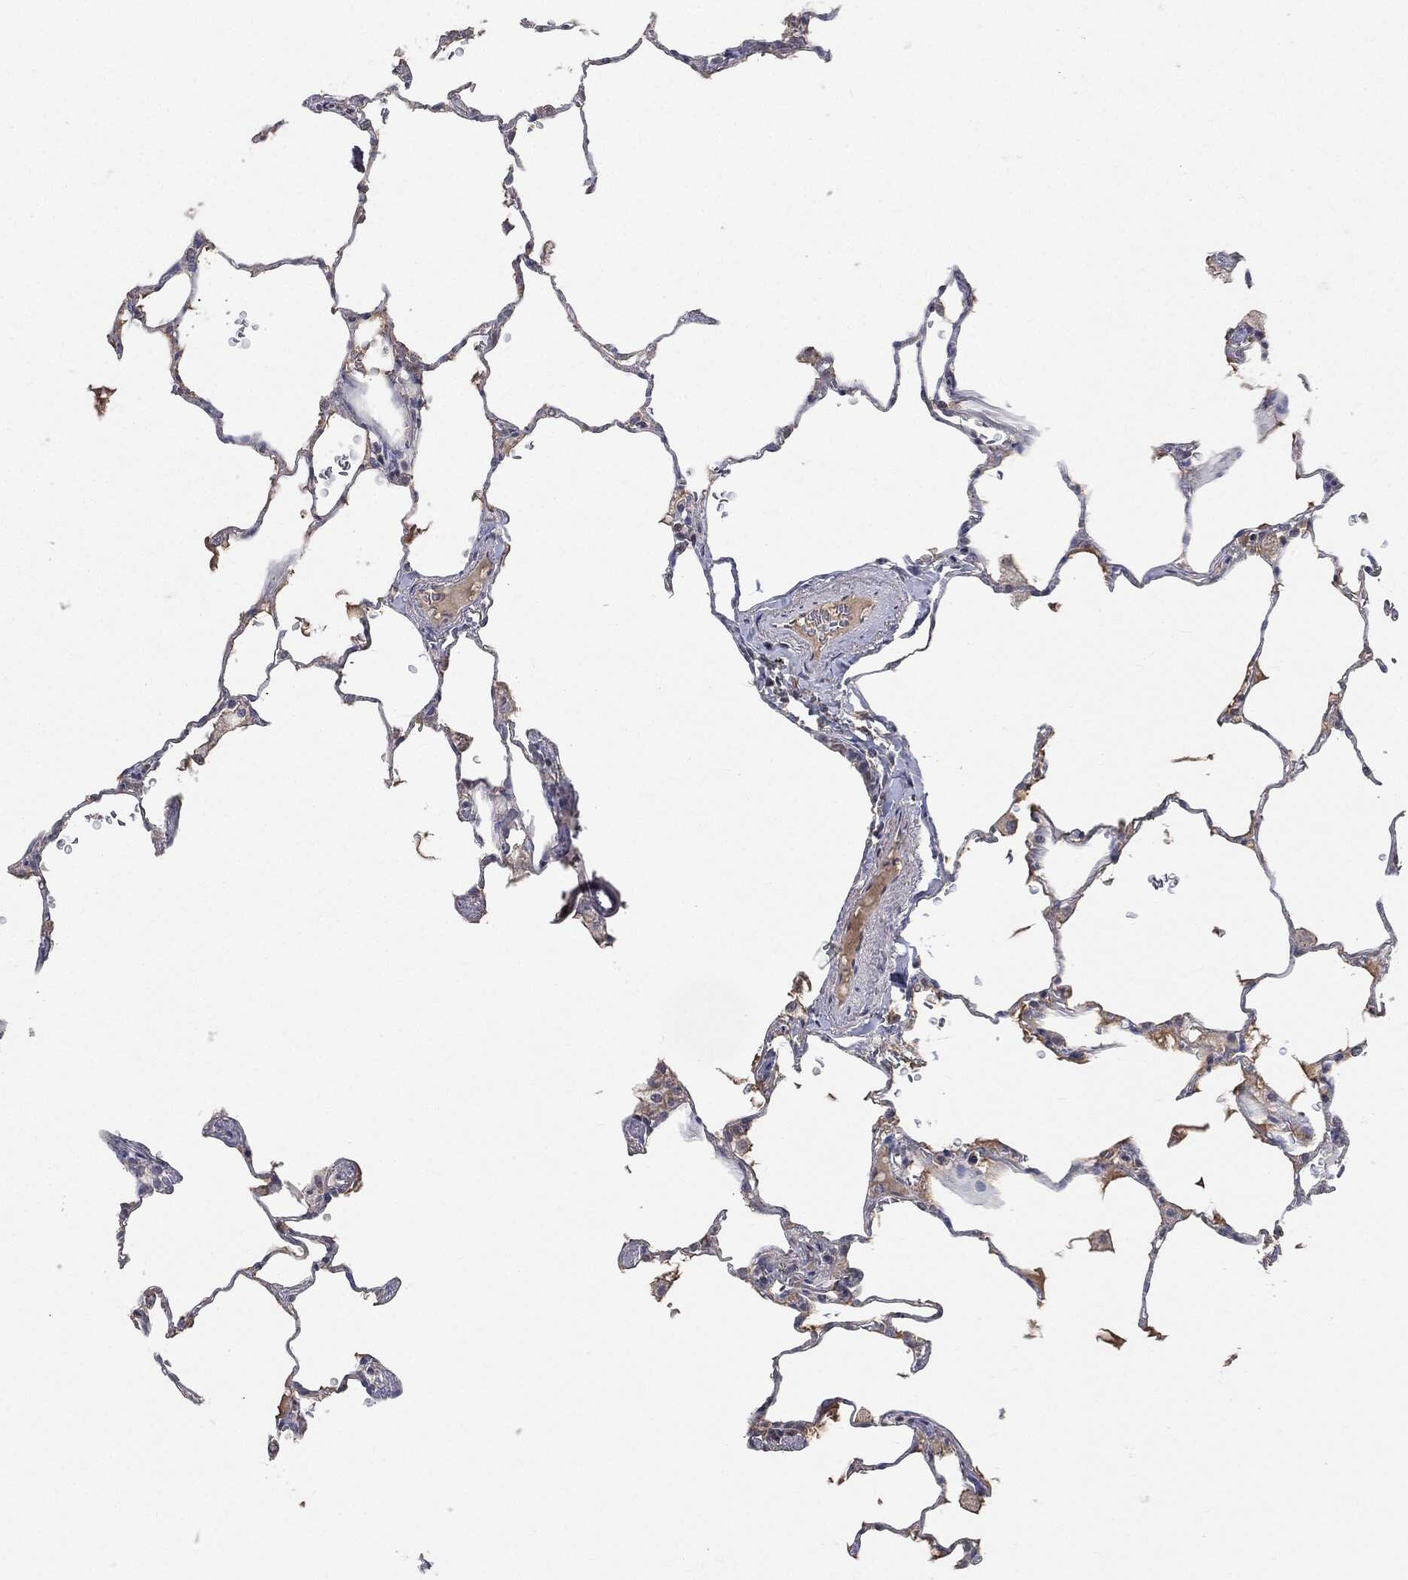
{"staining": {"intensity": "negative", "quantity": "none", "location": "none"}, "tissue": "lung", "cell_type": "Alveolar cells", "image_type": "normal", "snomed": [{"axis": "morphology", "description": "Normal tissue, NOS"}, {"axis": "morphology", "description": "Adenocarcinoma, metastatic, NOS"}, {"axis": "topography", "description": "Lung"}], "caption": "Alveolar cells show no significant protein positivity in normal lung.", "gene": "SNAP25", "patient": {"sex": "male", "age": 45}}